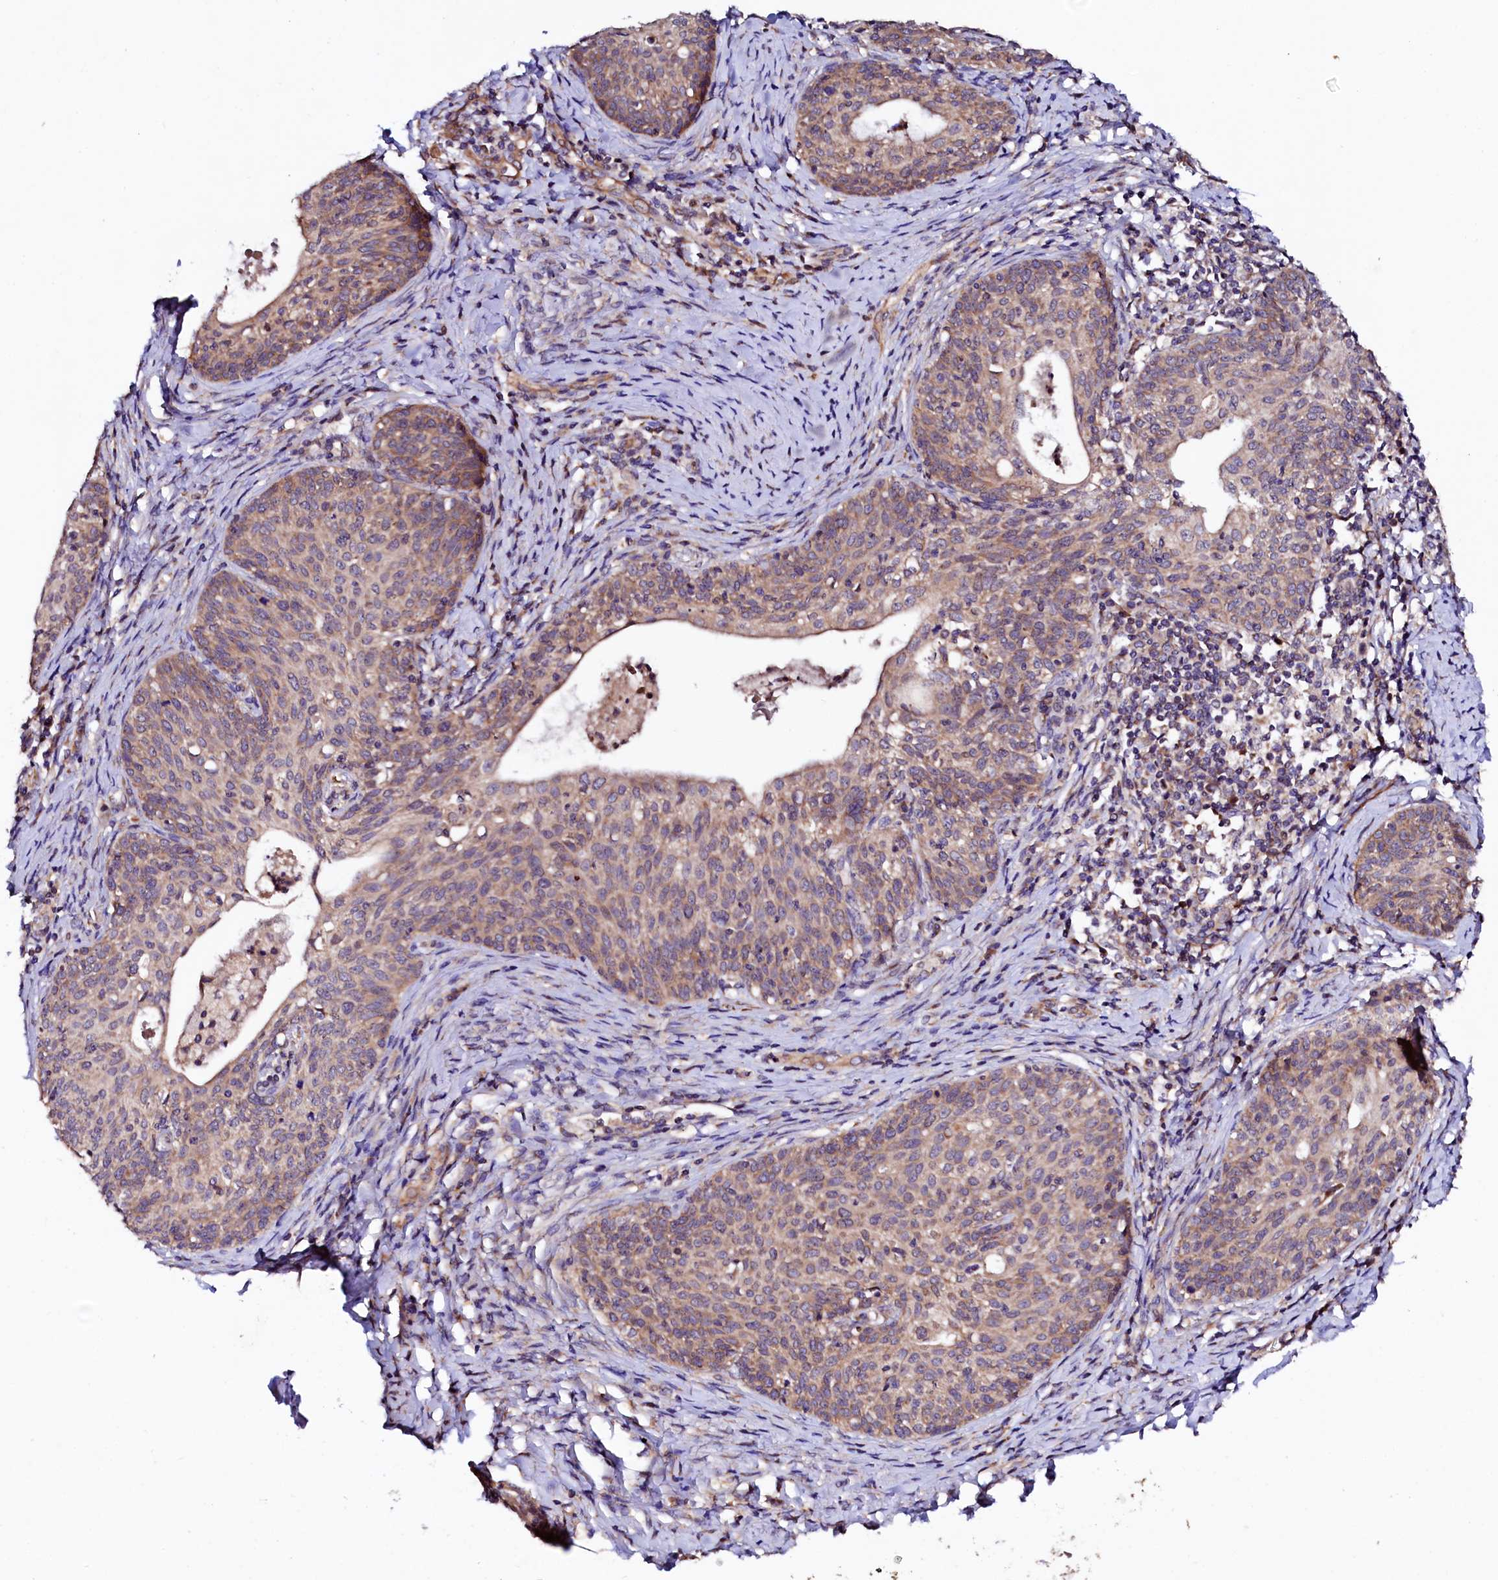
{"staining": {"intensity": "moderate", "quantity": "25%-75%", "location": "cytoplasmic/membranous"}, "tissue": "cervical cancer", "cell_type": "Tumor cells", "image_type": "cancer", "snomed": [{"axis": "morphology", "description": "Squamous cell carcinoma, NOS"}, {"axis": "topography", "description": "Cervix"}], "caption": "A brown stain labels moderate cytoplasmic/membranous expression of a protein in human cervical cancer tumor cells. (Brightfield microscopy of DAB IHC at high magnification).", "gene": "UBE3C", "patient": {"sex": "female", "age": 52}}